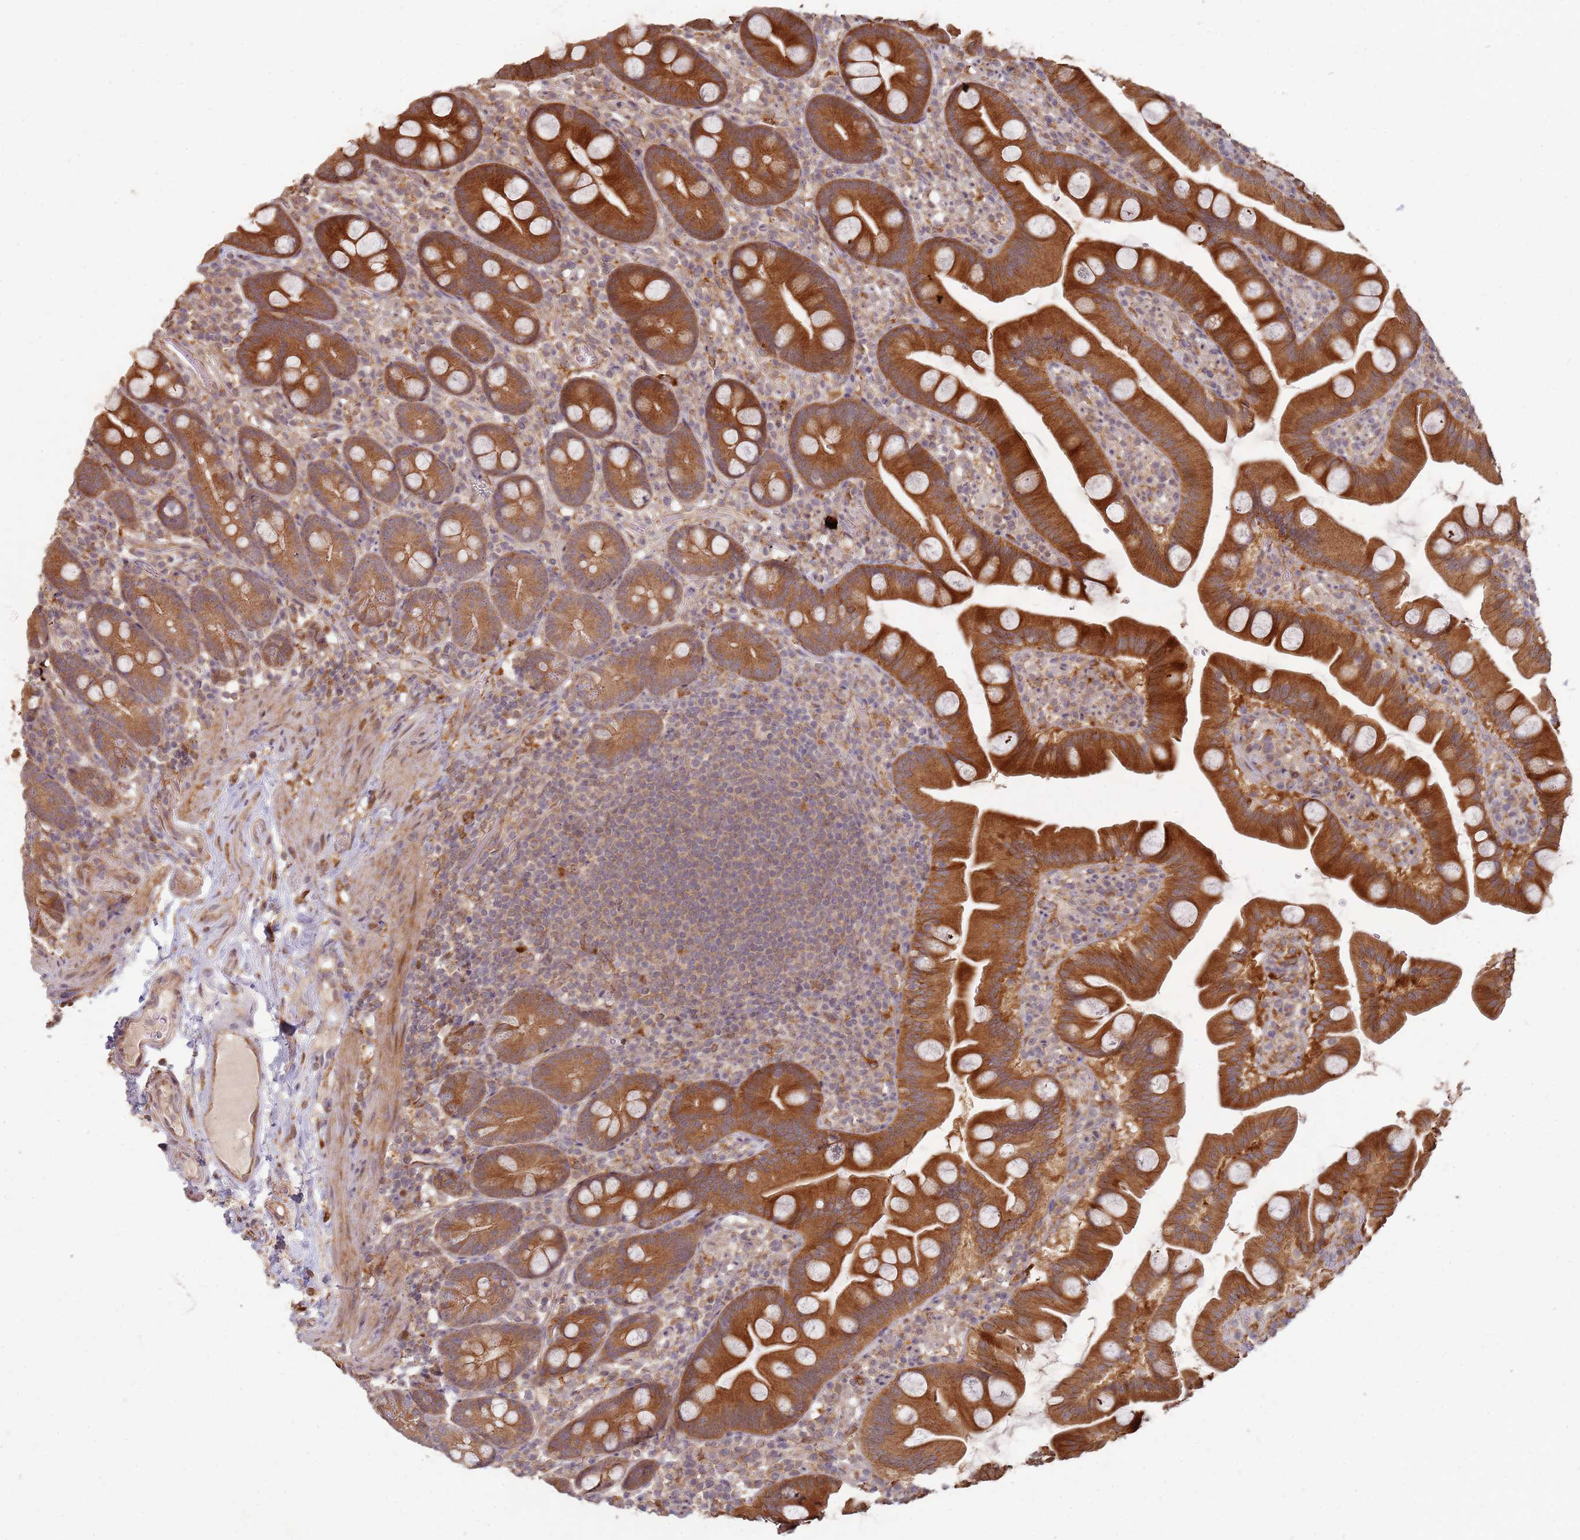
{"staining": {"intensity": "strong", "quantity": ">75%", "location": "cytoplasmic/membranous"}, "tissue": "small intestine", "cell_type": "Glandular cells", "image_type": "normal", "snomed": [{"axis": "morphology", "description": "Normal tissue, NOS"}, {"axis": "topography", "description": "Small intestine"}], "caption": "Small intestine stained with a brown dye exhibits strong cytoplasmic/membranous positive staining in approximately >75% of glandular cells.", "gene": "MPEG1", "patient": {"sex": "female", "age": 68}}